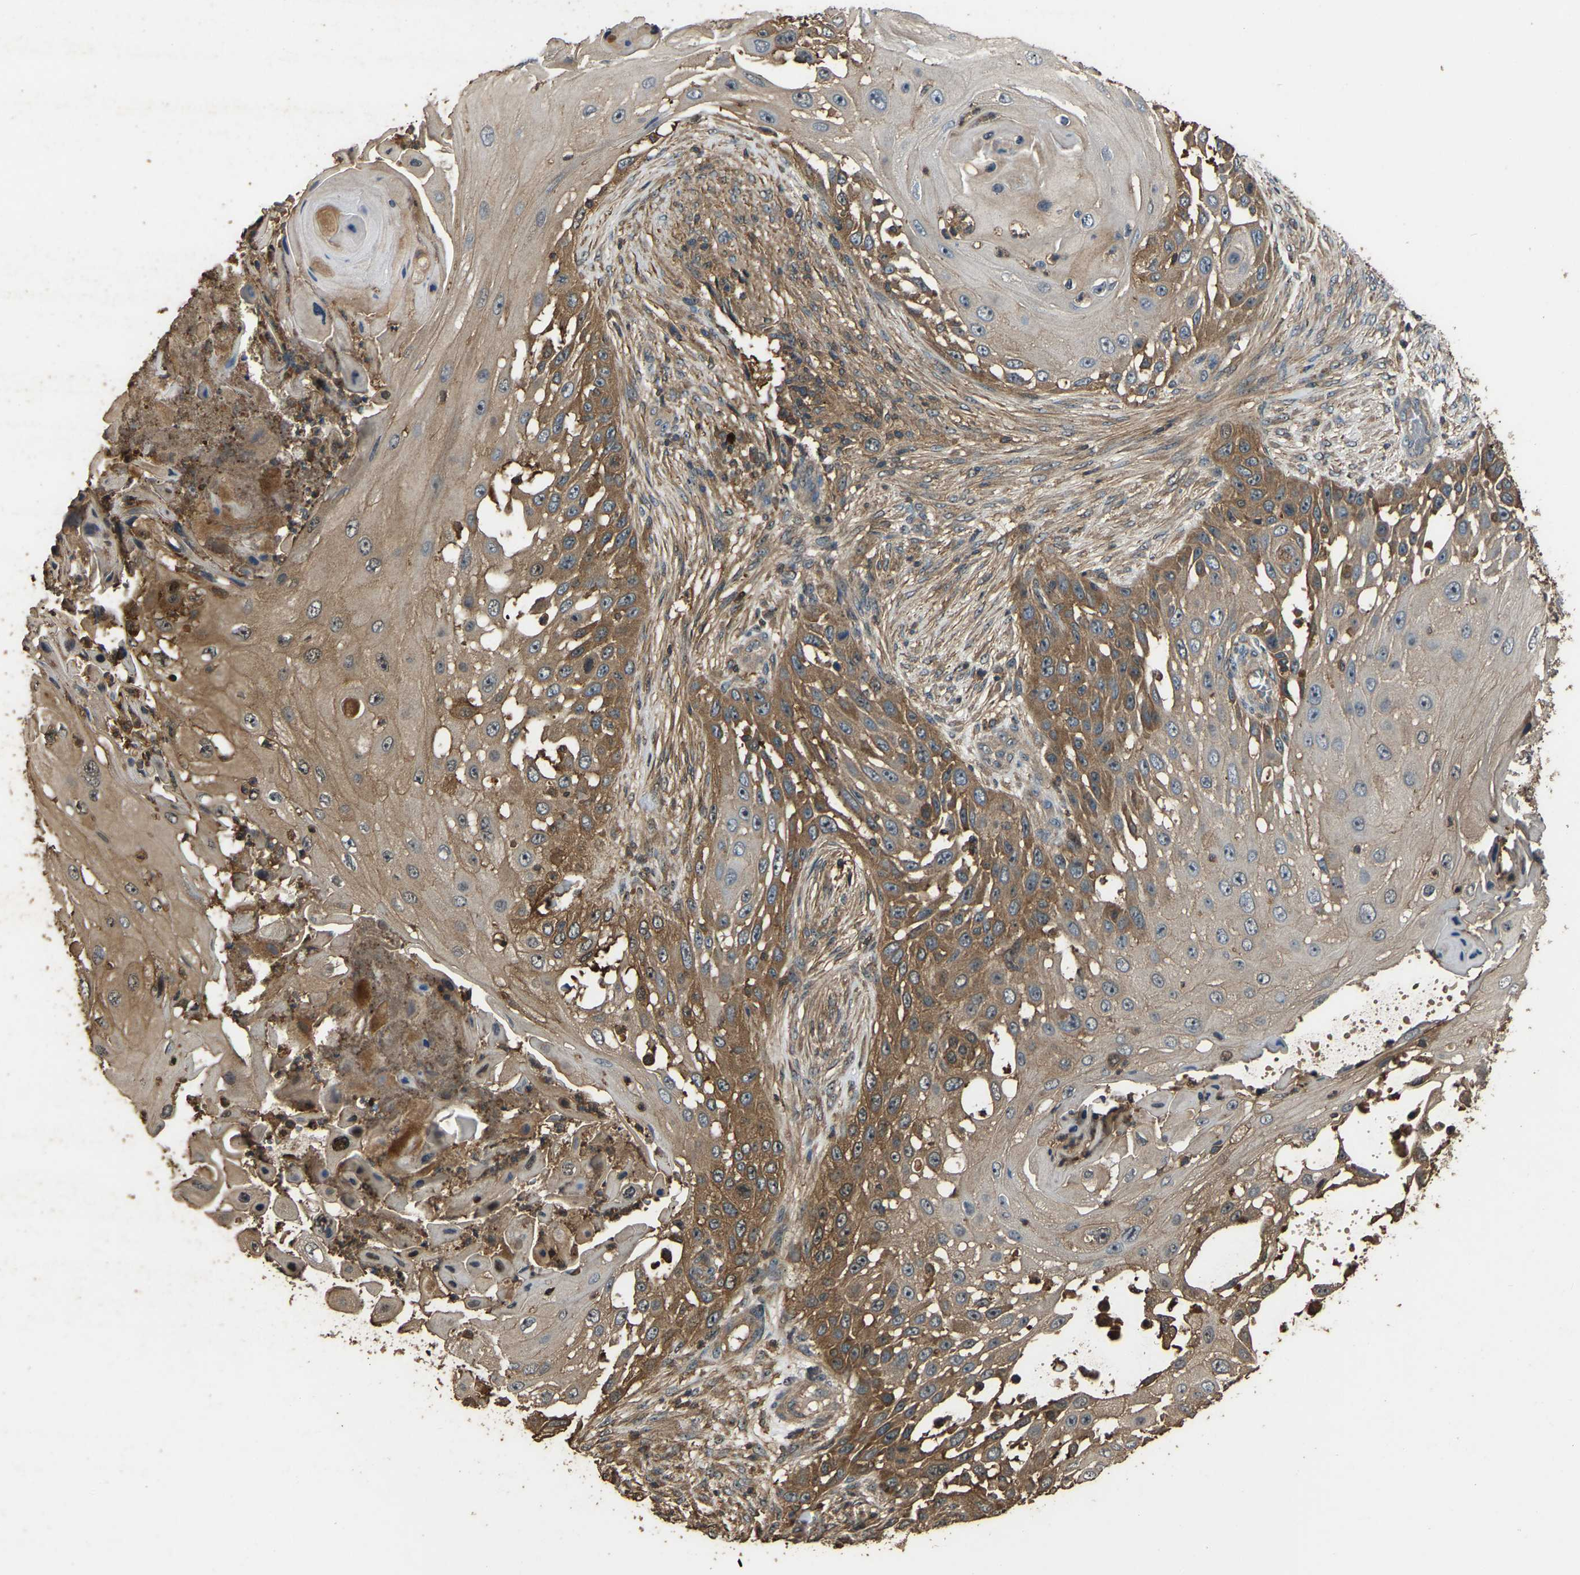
{"staining": {"intensity": "moderate", "quantity": ">75%", "location": "cytoplasmic/membranous"}, "tissue": "skin cancer", "cell_type": "Tumor cells", "image_type": "cancer", "snomed": [{"axis": "morphology", "description": "Squamous cell carcinoma, NOS"}, {"axis": "topography", "description": "Skin"}], "caption": "There is medium levels of moderate cytoplasmic/membranous expression in tumor cells of squamous cell carcinoma (skin), as demonstrated by immunohistochemical staining (brown color).", "gene": "FHIT", "patient": {"sex": "female", "age": 44}}